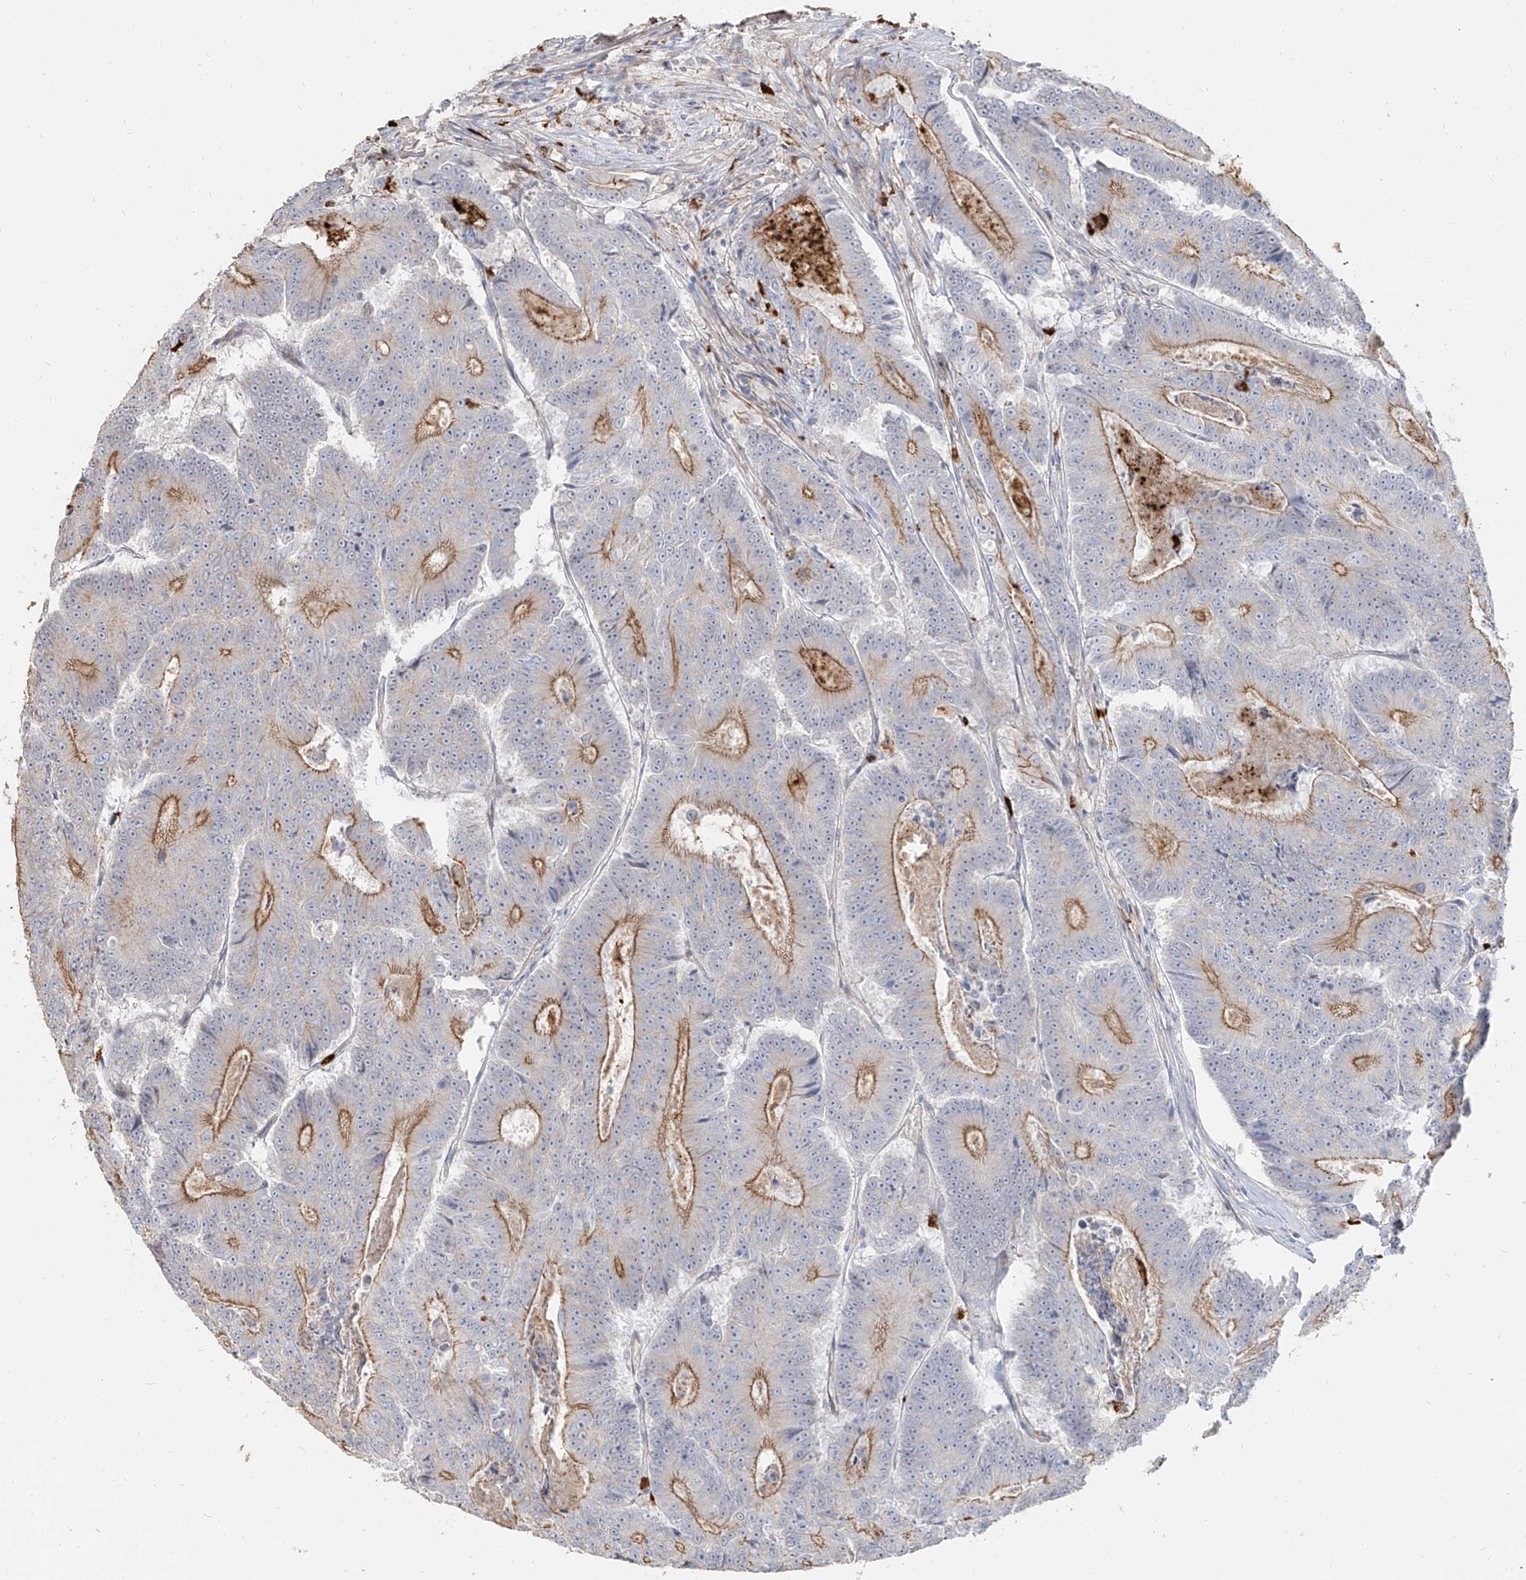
{"staining": {"intensity": "moderate", "quantity": "25%-75%", "location": "cytoplasmic/membranous"}, "tissue": "colorectal cancer", "cell_type": "Tumor cells", "image_type": "cancer", "snomed": [{"axis": "morphology", "description": "Adenocarcinoma, NOS"}, {"axis": "topography", "description": "Colon"}], "caption": "This photomicrograph reveals immunohistochemistry staining of human colorectal cancer, with medium moderate cytoplasmic/membranous staining in about 25%-75% of tumor cells.", "gene": "ZNF227", "patient": {"sex": "male", "age": 83}}